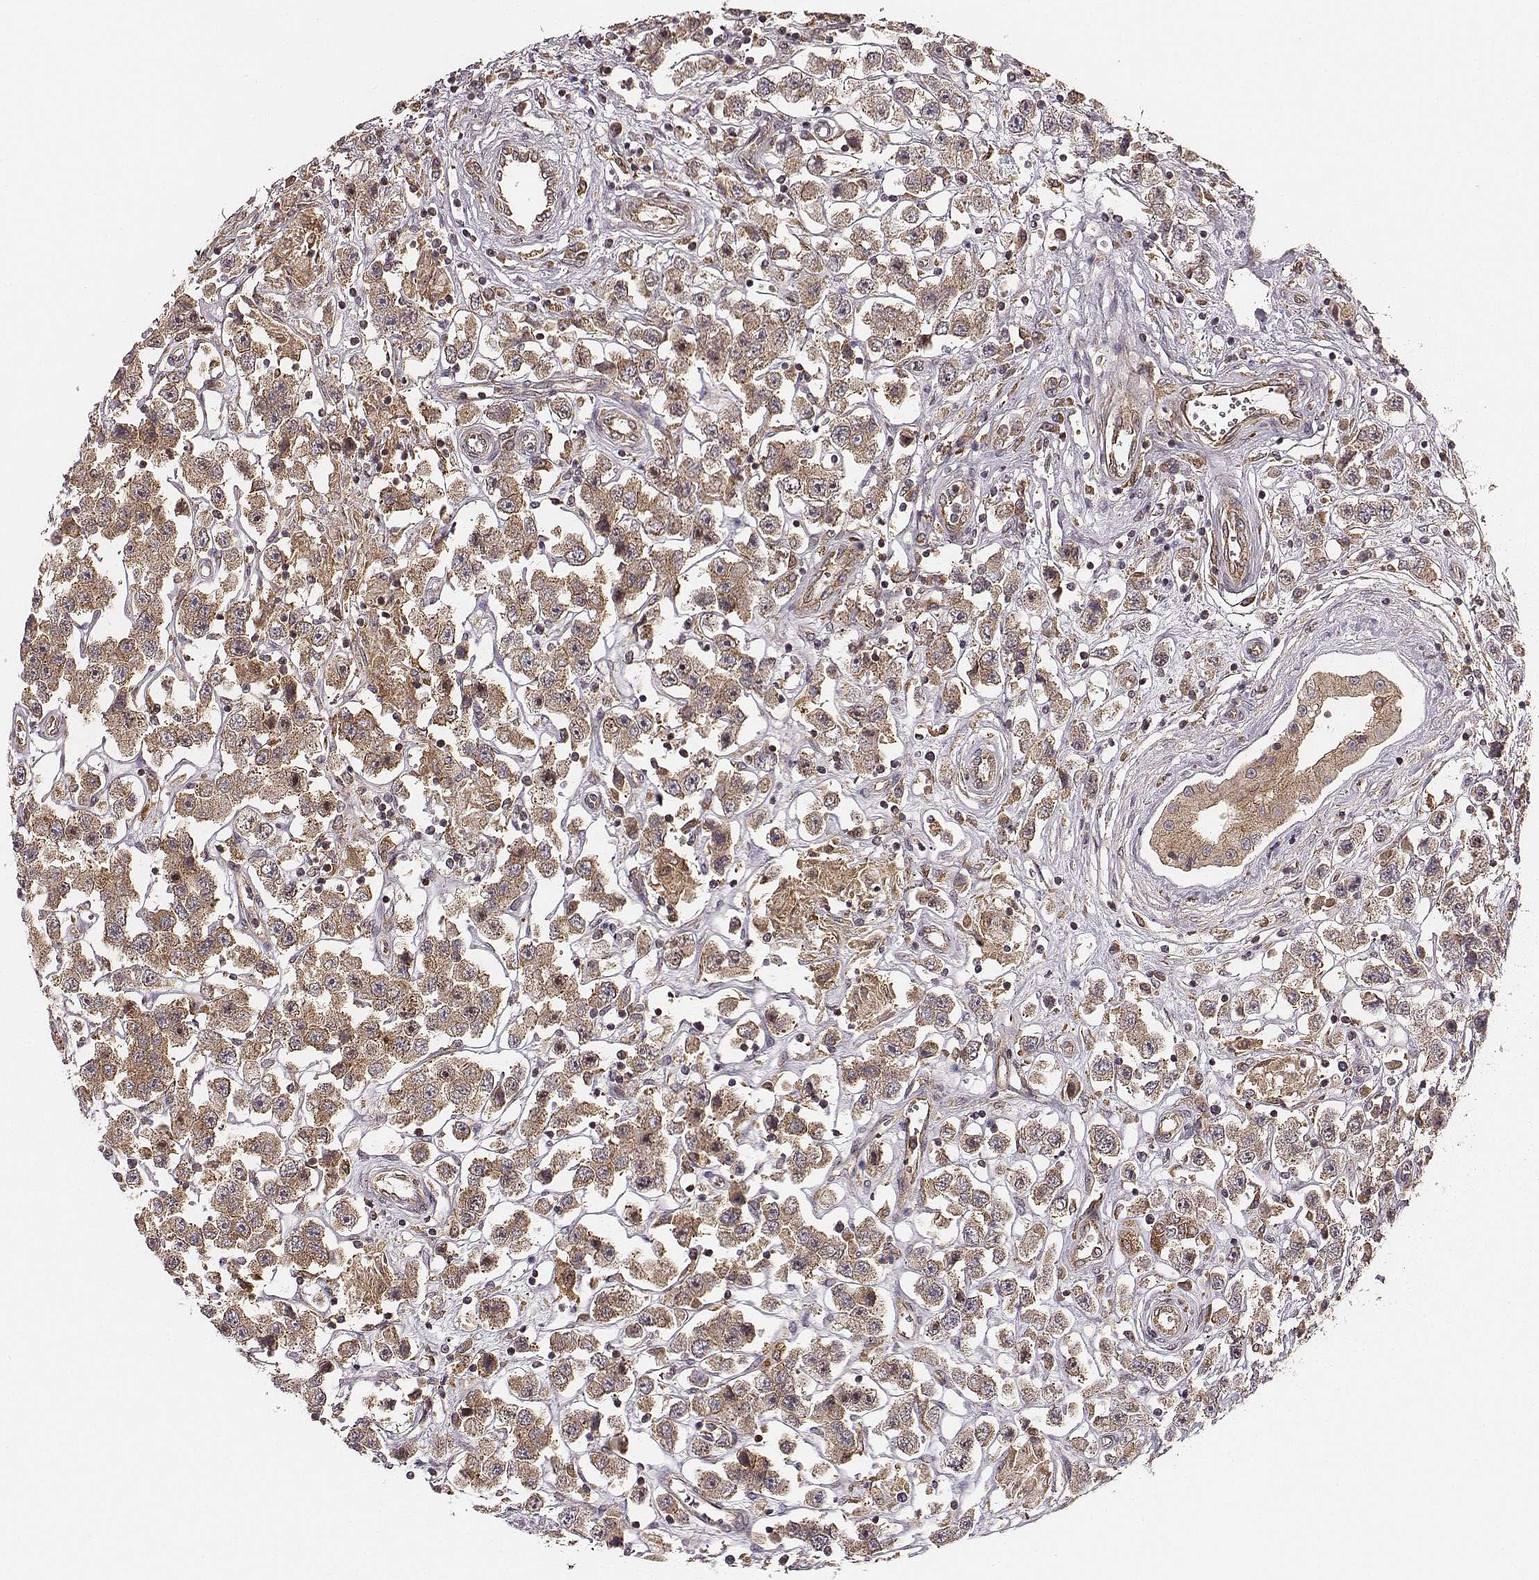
{"staining": {"intensity": "moderate", "quantity": ">75%", "location": "cytoplasmic/membranous"}, "tissue": "testis cancer", "cell_type": "Tumor cells", "image_type": "cancer", "snomed": [{"axis": "morphology", "description": "Seminoma, NOS"}, {"axis": "topography", "description": "Testis"}], "caption": "Human testis cancer stained with a brown dye demonstrates moderate cytoplasmic/membranous positive positivity in about >75% of tumor cells.", "gene": "VPS26A", "patient": {"sex": "male", "age": 45}}